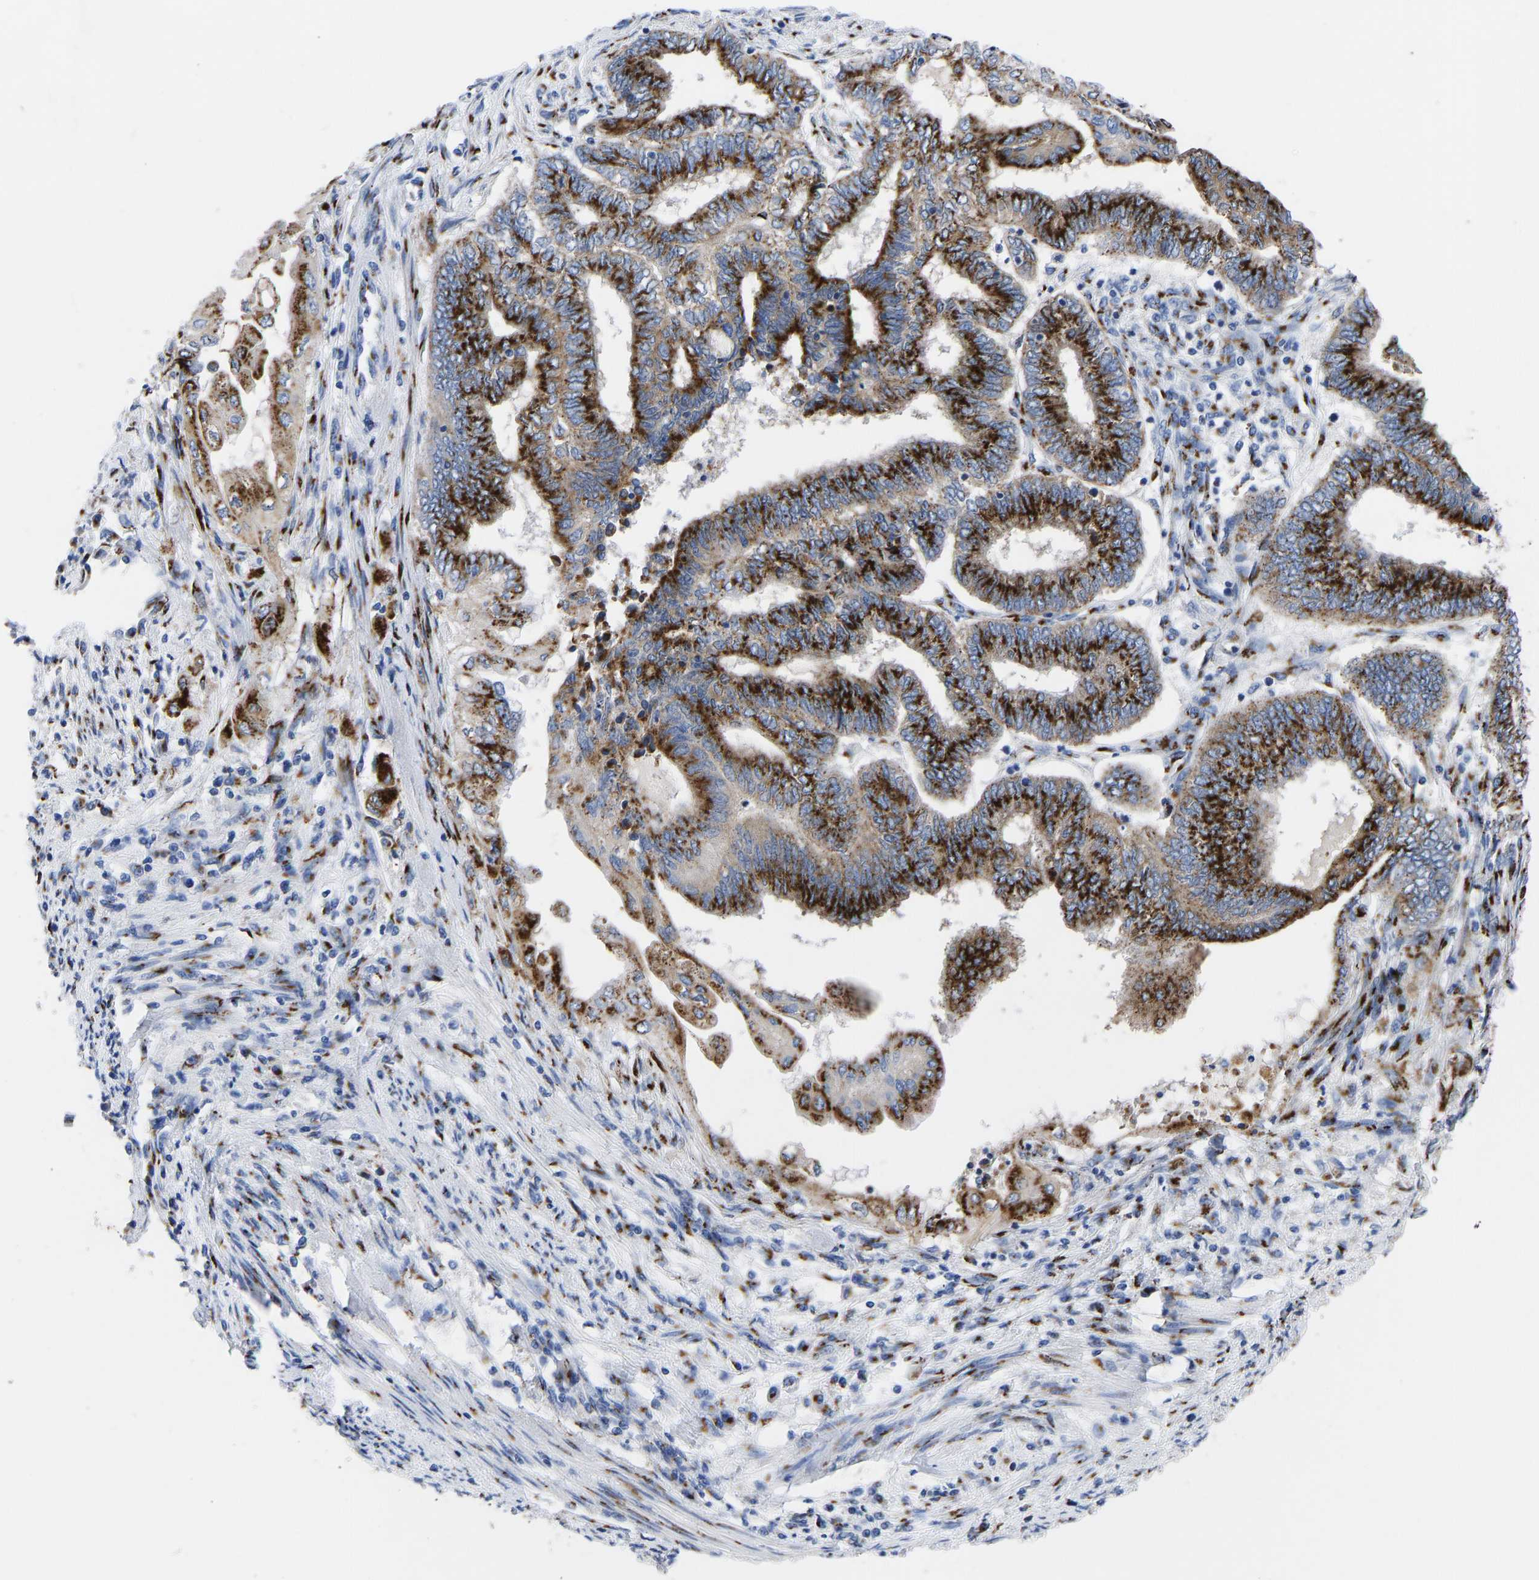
{"staining": {"intensity": "strong", "quantity": ">75%", "location": "cytoplasmic/membranous"}, "tissue": "endometrial cancer", "cell_type": "Tumor cells", "image_type": "cancer", "snomed": [{"axis": "morphology", "description": "Adenocarcinoma, NOS"}, {"axis": "topography", "description": "Uterus"}, {"axis": "topography", "description": "Endometrium"}], "caption": "This micrograph demonstrates endometrial cancer stained with IHC to label a protein in brown. The cytoplasmic/membranous of tumor cells show strong positivity for the protein. Nuclei are counter-stained blue.", "gene": "TMEM87A", "patient": {"sex": "female", "age": 70}}